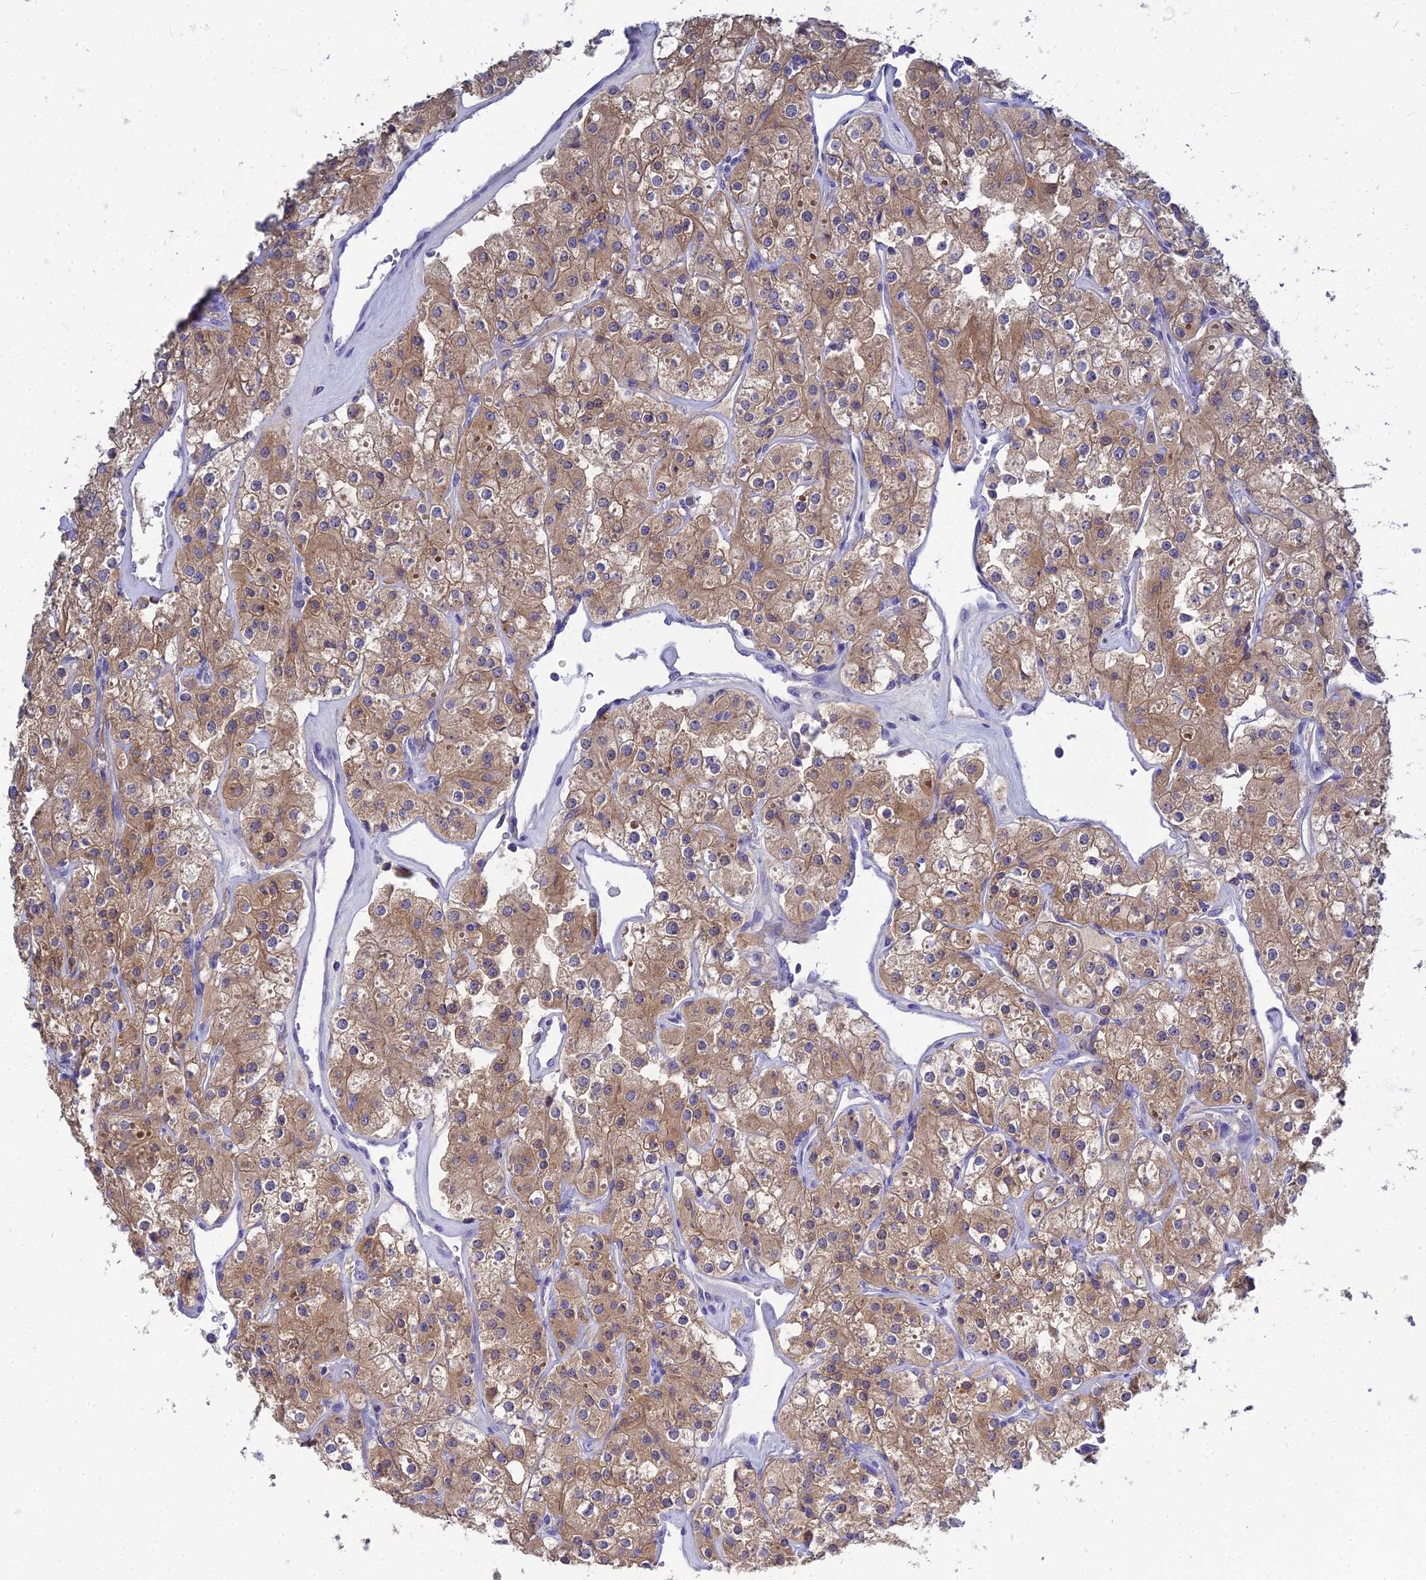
{"staining": {"intensity": "moderate", "quantity": ">75%", "location": "cytoplasmic/membranous"}, "tissue": "renal cancer", "cell_type": "Tumor cells", "image_type": "cancer", "snomed": [{"axis": "morphology", "description": "Adenocarcinoma, NOS"}, {"axis": "topography", "description": "Kidney"}], "caption": "A brown stain highlights moderate cytoplasmic/membranous staining of a protein in human adenocarcinoma (renal) tumor cells.", "gene": "NPY", "patient": {"sex": "male", "age": 77}}